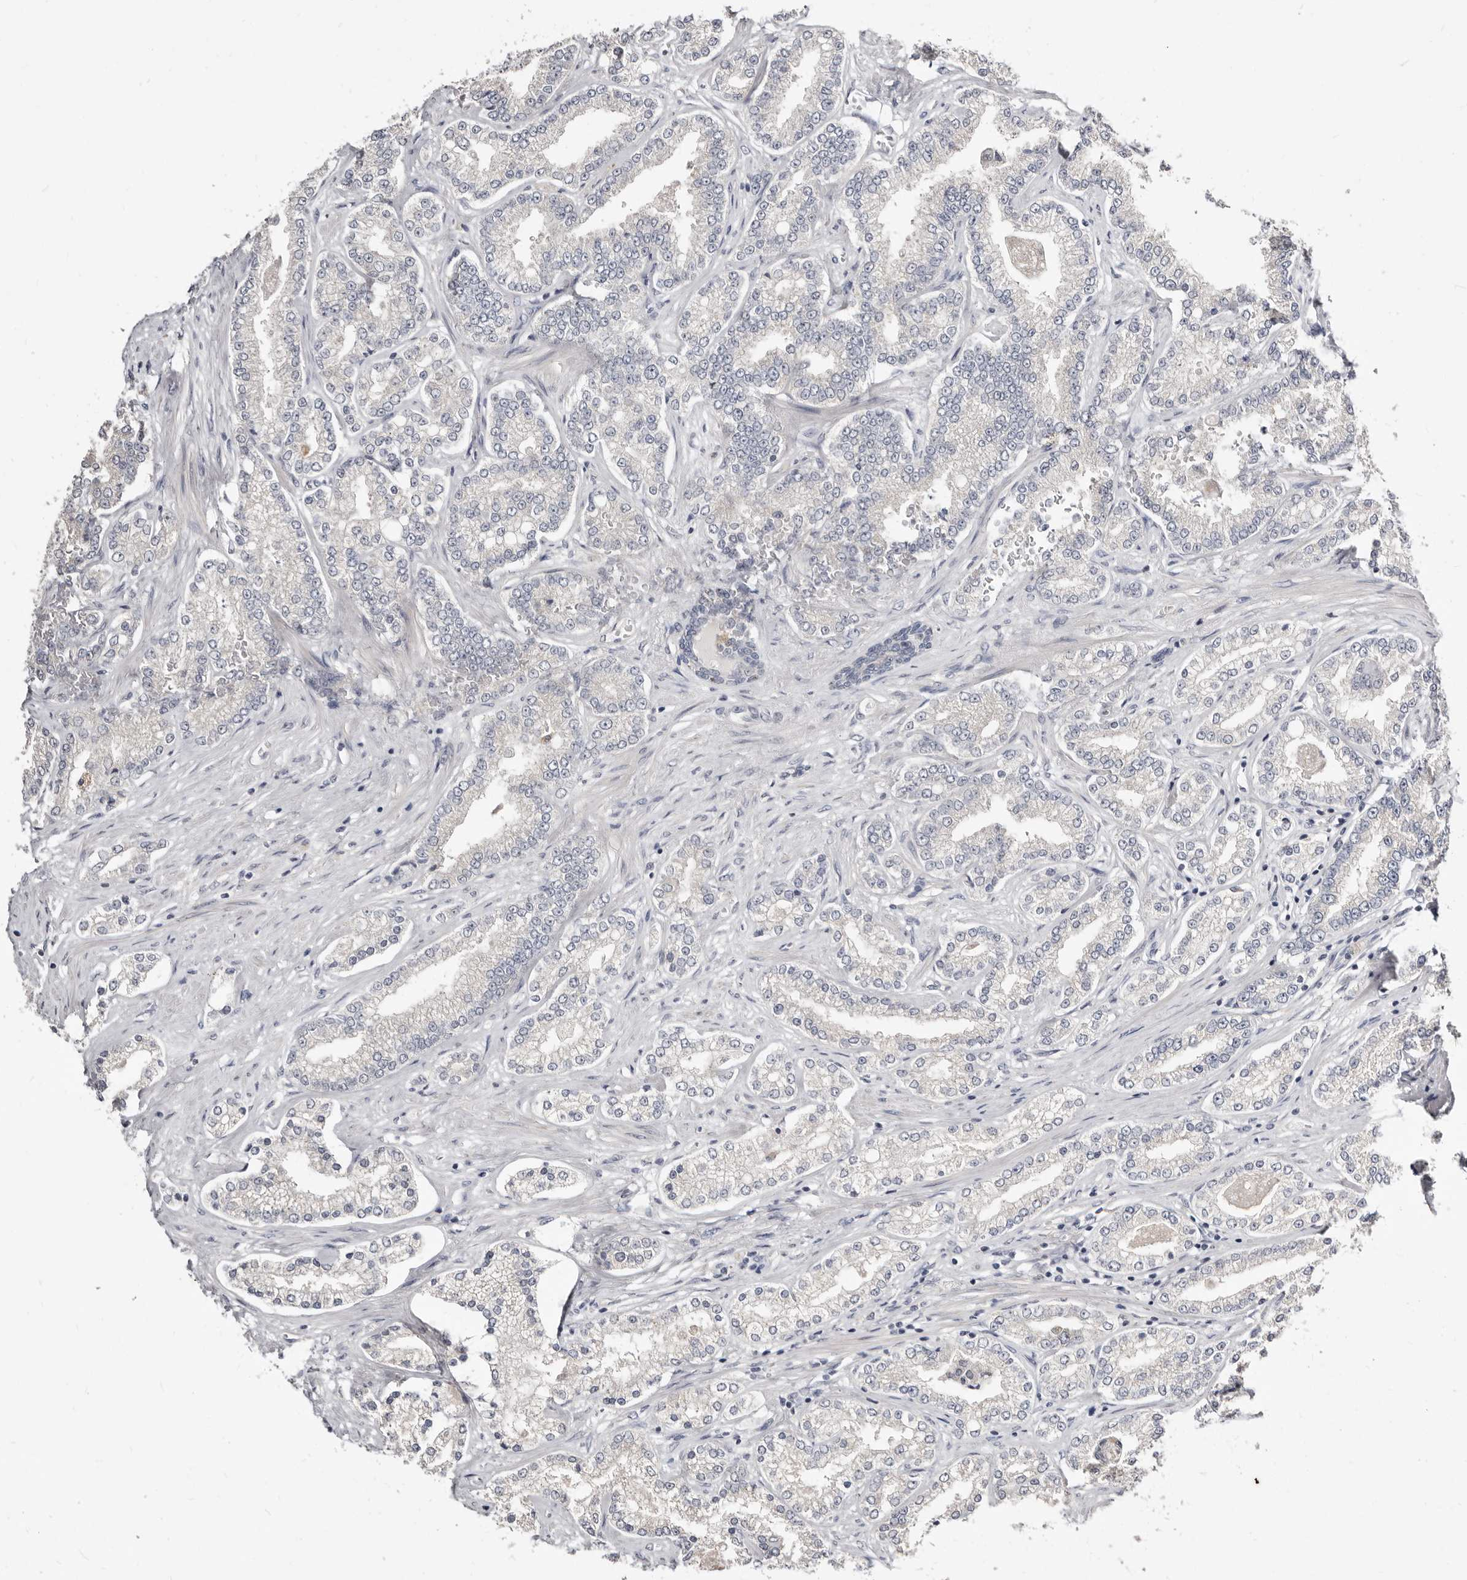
{"staining": {"intensity": "negative", "quantity": "none", "location": "none"}, "tissue": "prostate cancer", "cell_type": "Tumor cells", "image_type": "cancer", "snomed": [{"axis": "morphology", "description": "Normal tissue, NOS"}, {"axis": "morphology", "description": "Adenocarcinoma, High grade"}, {"axis": "topography", "description": "Prostate"}], "caption": "This is an immunohistochemistry (IHC) photomicrograph of human prostate cancer (high-grade adenocarcinoma). There is no staining in tumor cells.", "gene": "KLHL4", "patient": {"sex": "male", "age": 83}}